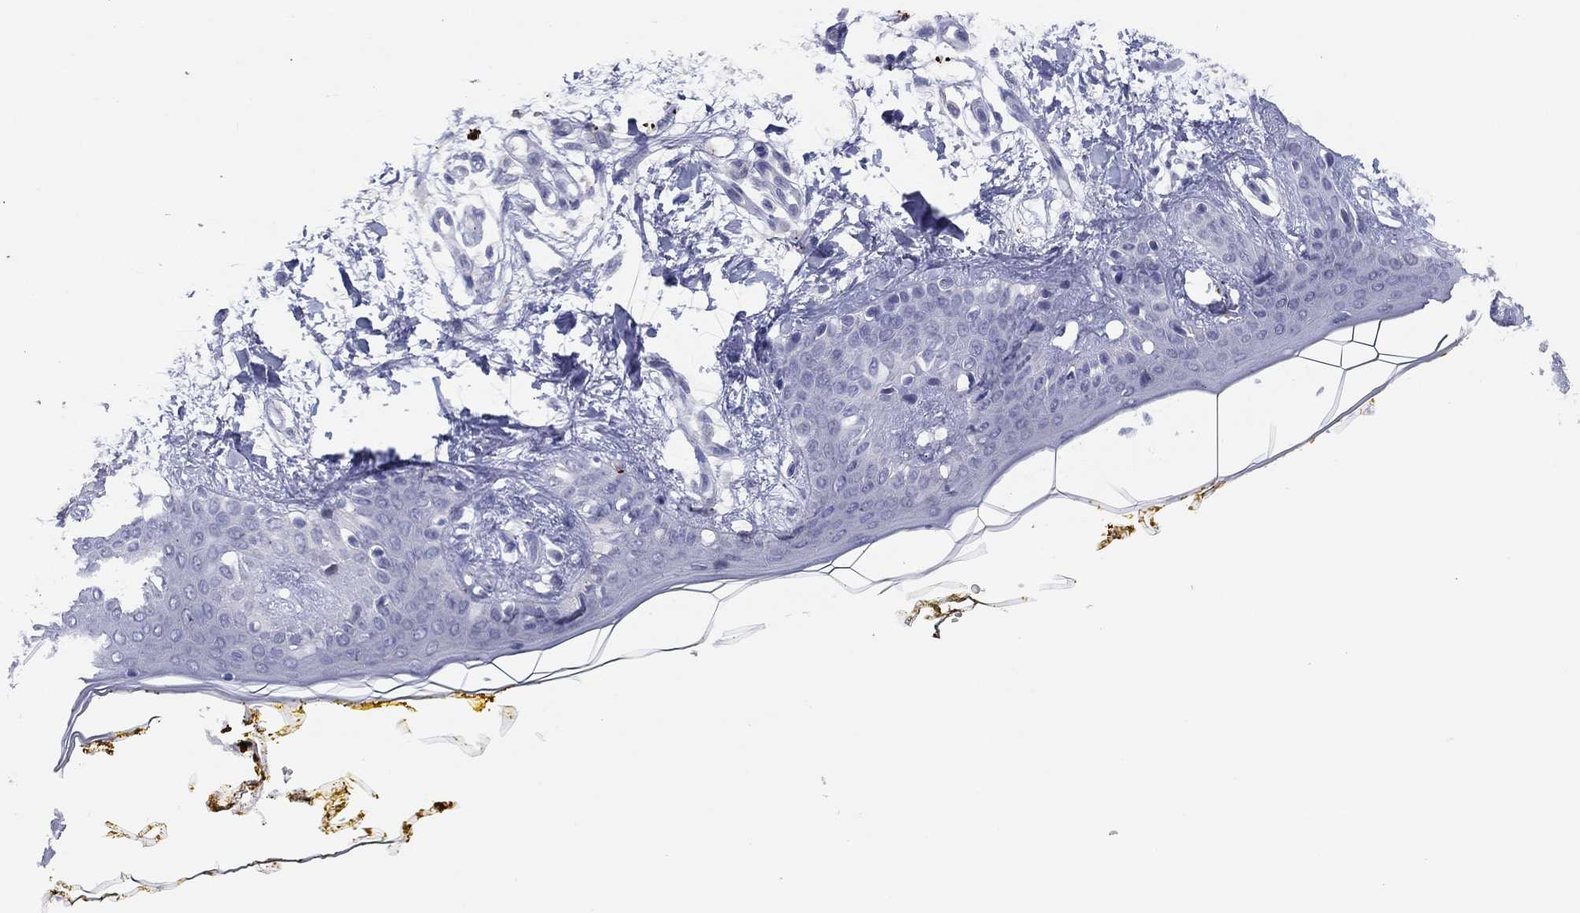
{"staining": {"intensity": "negative", "quantity": "none", "location": "none"}, "tissue": "skin", "cell_type": "Fibroblasts", "image_type": "normal", "snomed": [{"axis": "morphology", "description": "Normal tissue, NOS"}, {"axis": "topography", "description": "Skin"}], "caption": "Immunohistochemistry of normal skin exhibits no positivity in fibroblasts.", "gene": "PLAC8", "patient": {"sex": "female", "age": 34}}